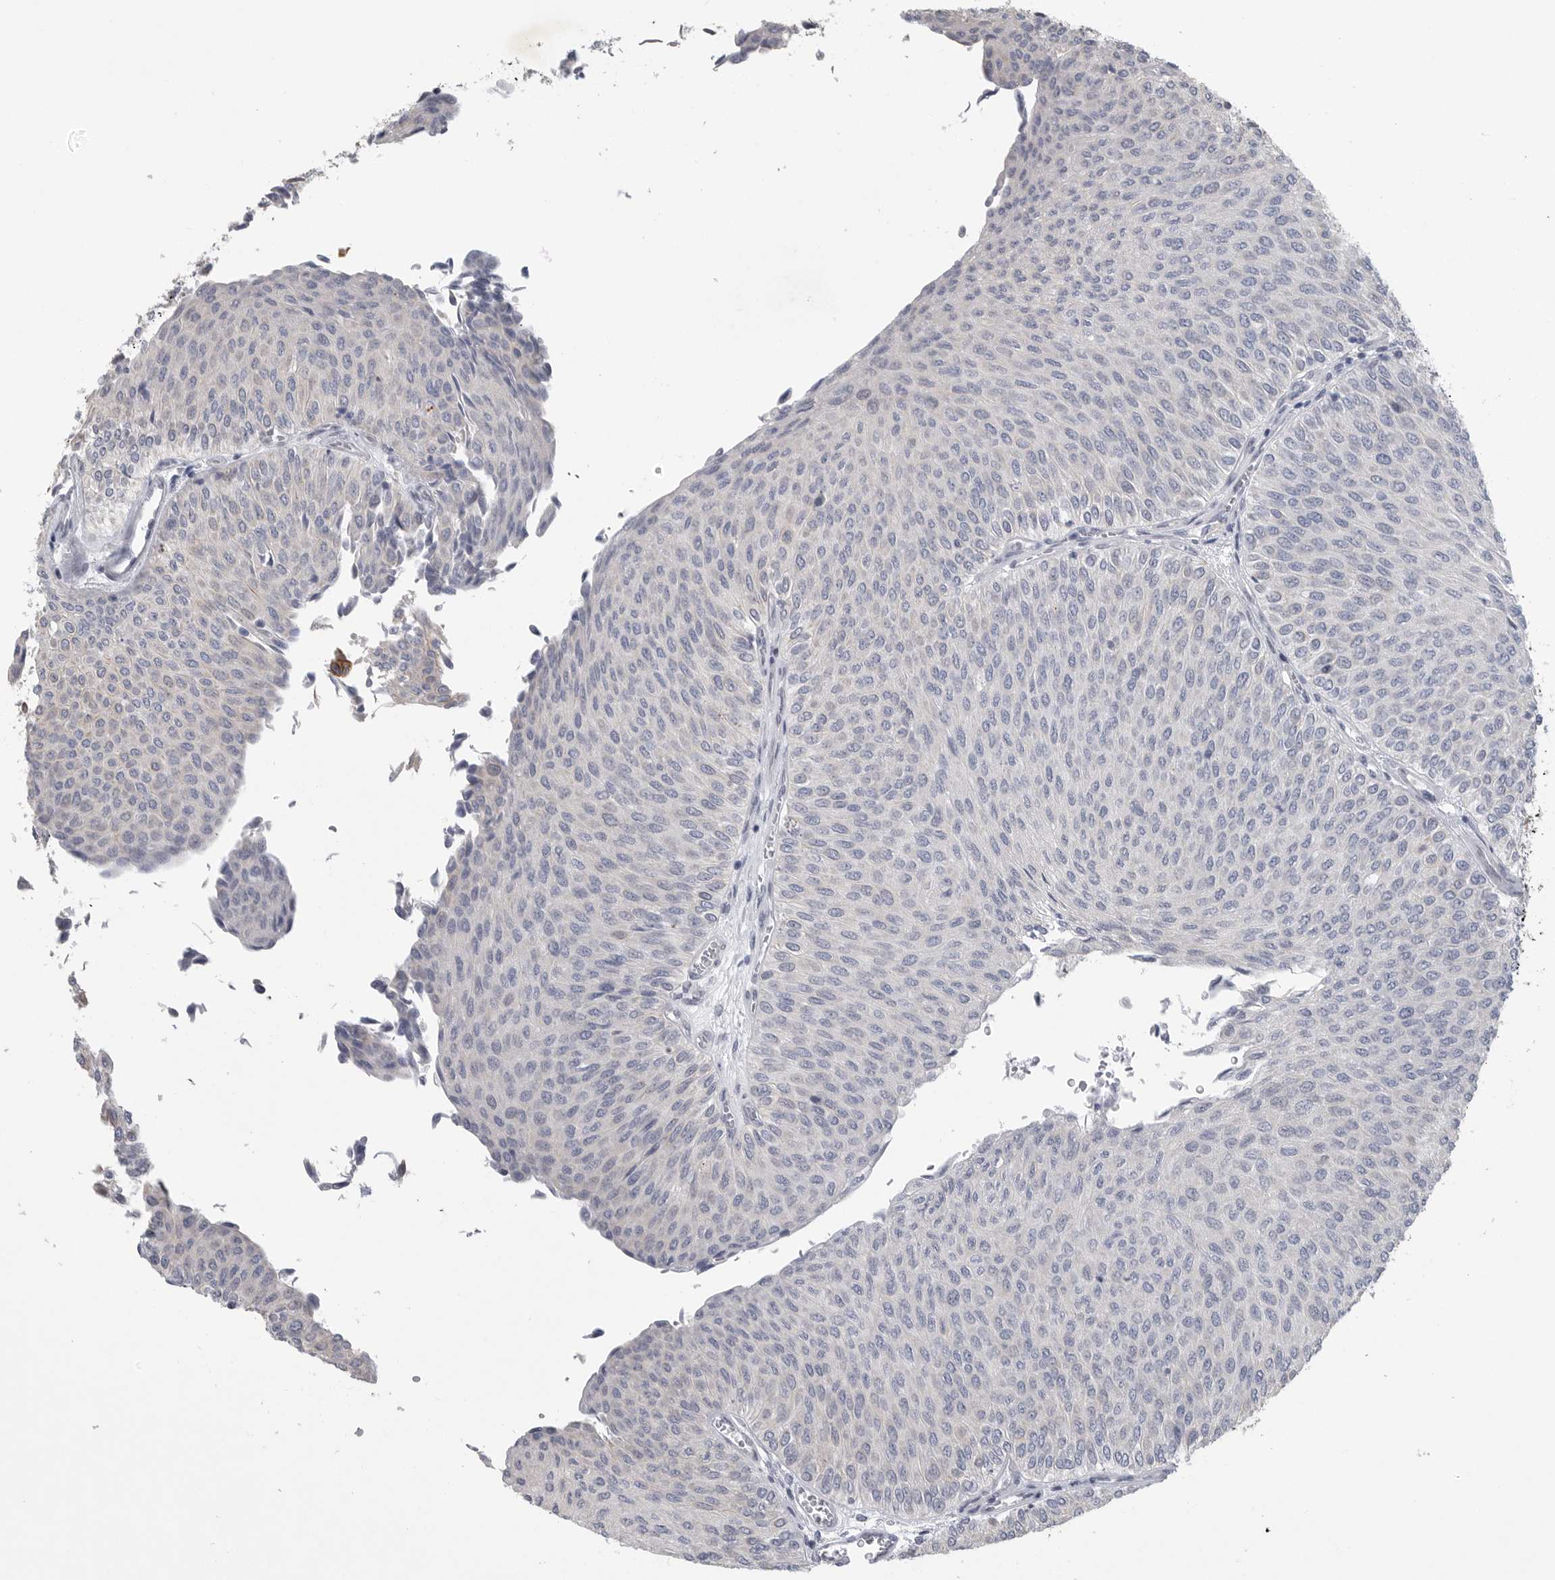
{"staining": {"intensity": "negative", "quantity": "none", "location": "none"}, "tissue": "urothelial cancer", "cell_type": "Tumor cells", "image_type": "cancer", "snomed": [{"axis": "morphology", "description": "Urothelial carcinoma, Low grade"}, {"axis": "topography", "description": "Urinary bladder"}], "caption": "DAB (3,3'-diaminobenzidine) immunohistochemical staining of human low-grade urothelial carcinoma shows no significant staining in tumor cells.", "gene": "TNR", "patient": {"sex": "male", "age": 78}}